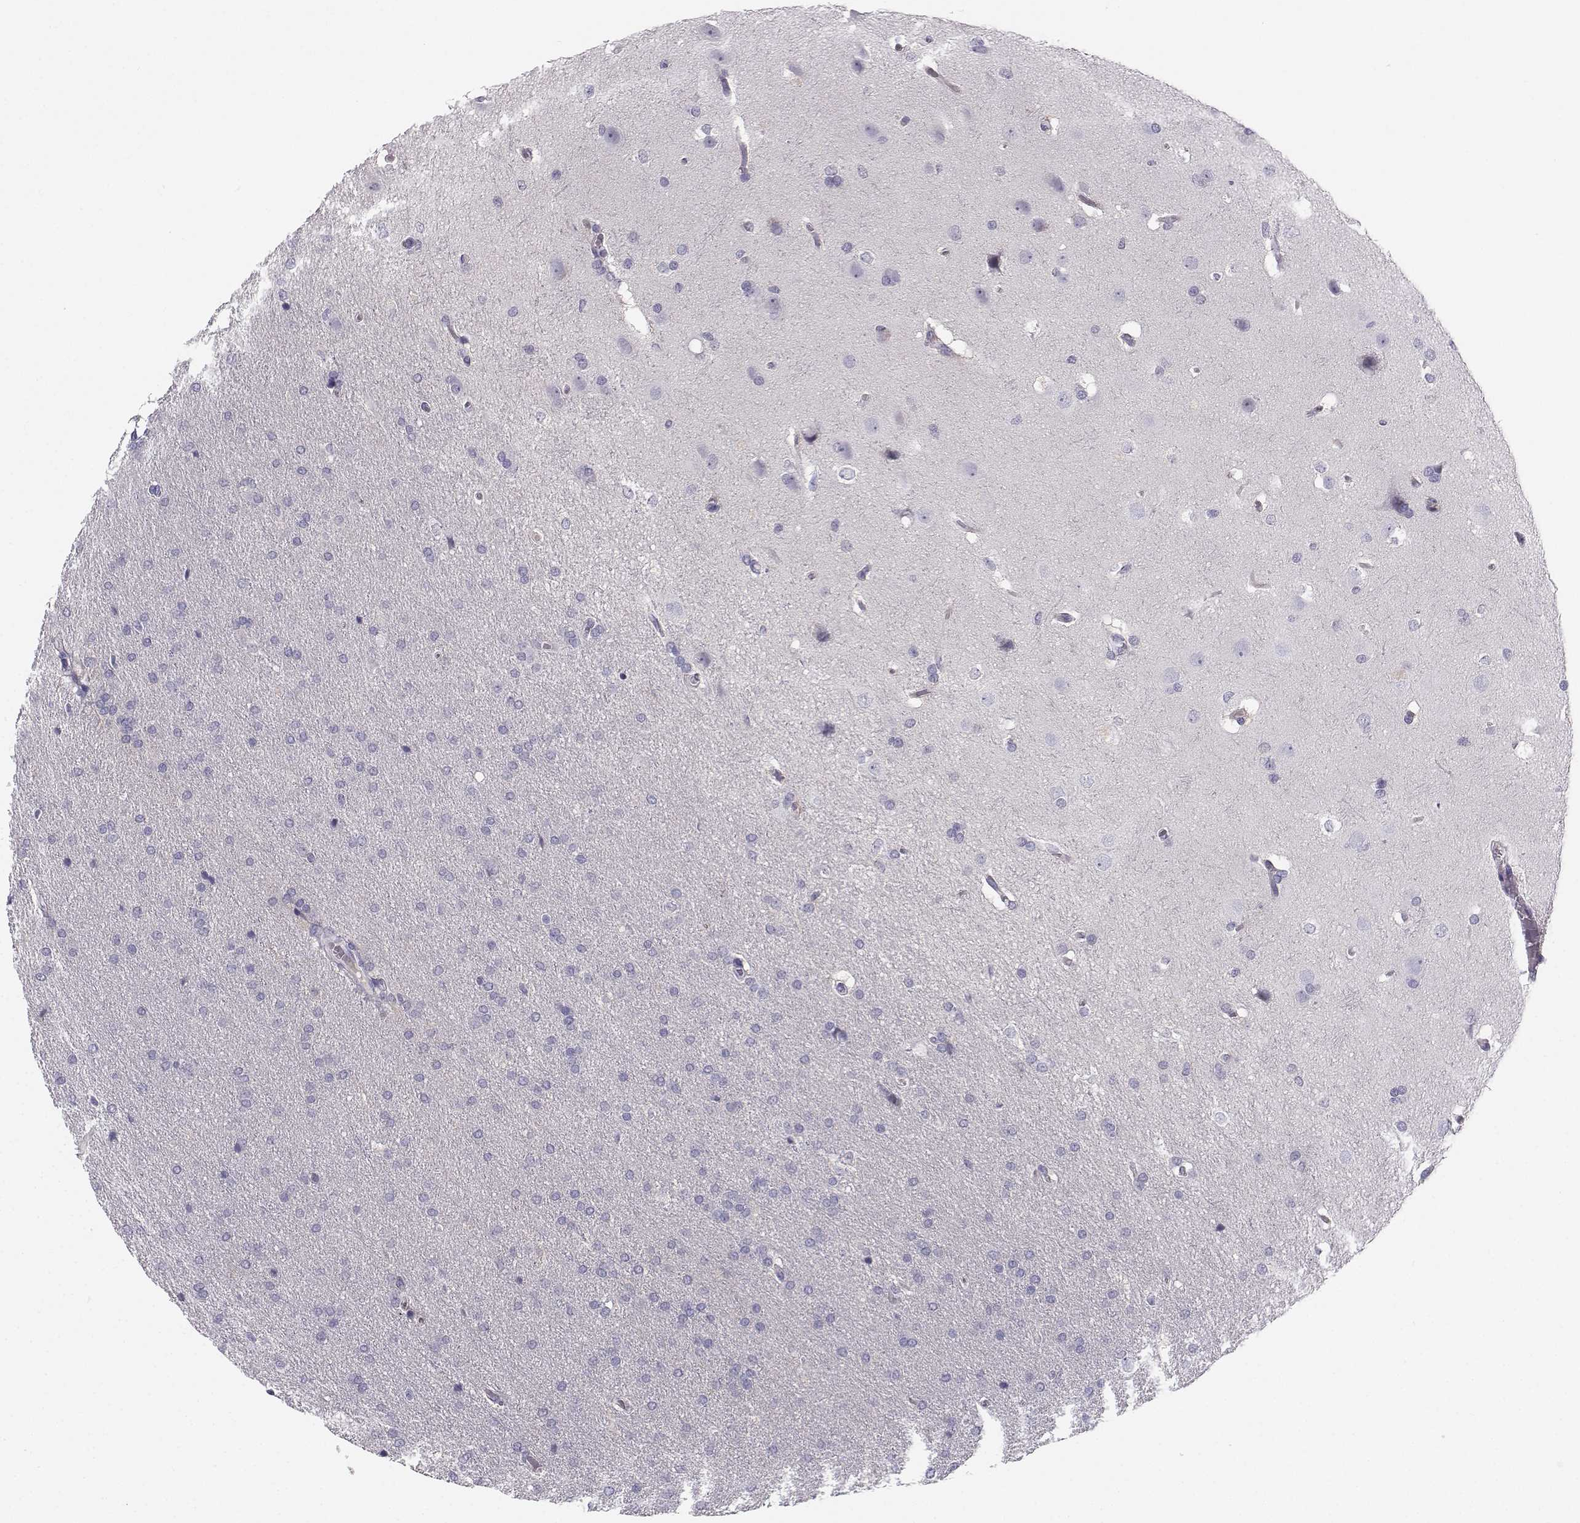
{"staining": {"intensity": "negative", "quantity": "none", "location": "none"}, "tissue": "glioma", "cell_type": "Tumor cells", "image_type": "cancer", "snomed": [{"axis": "morphology", "description": "Glioma, malignant, Low grade"}, {"axis": "topography", "description": "Brain"}], "caption": "The photomicrograph shows no staining of tumor cells in glioma.", "gene": "MROH7", "patient": {"sex": "female", "age": 32}}